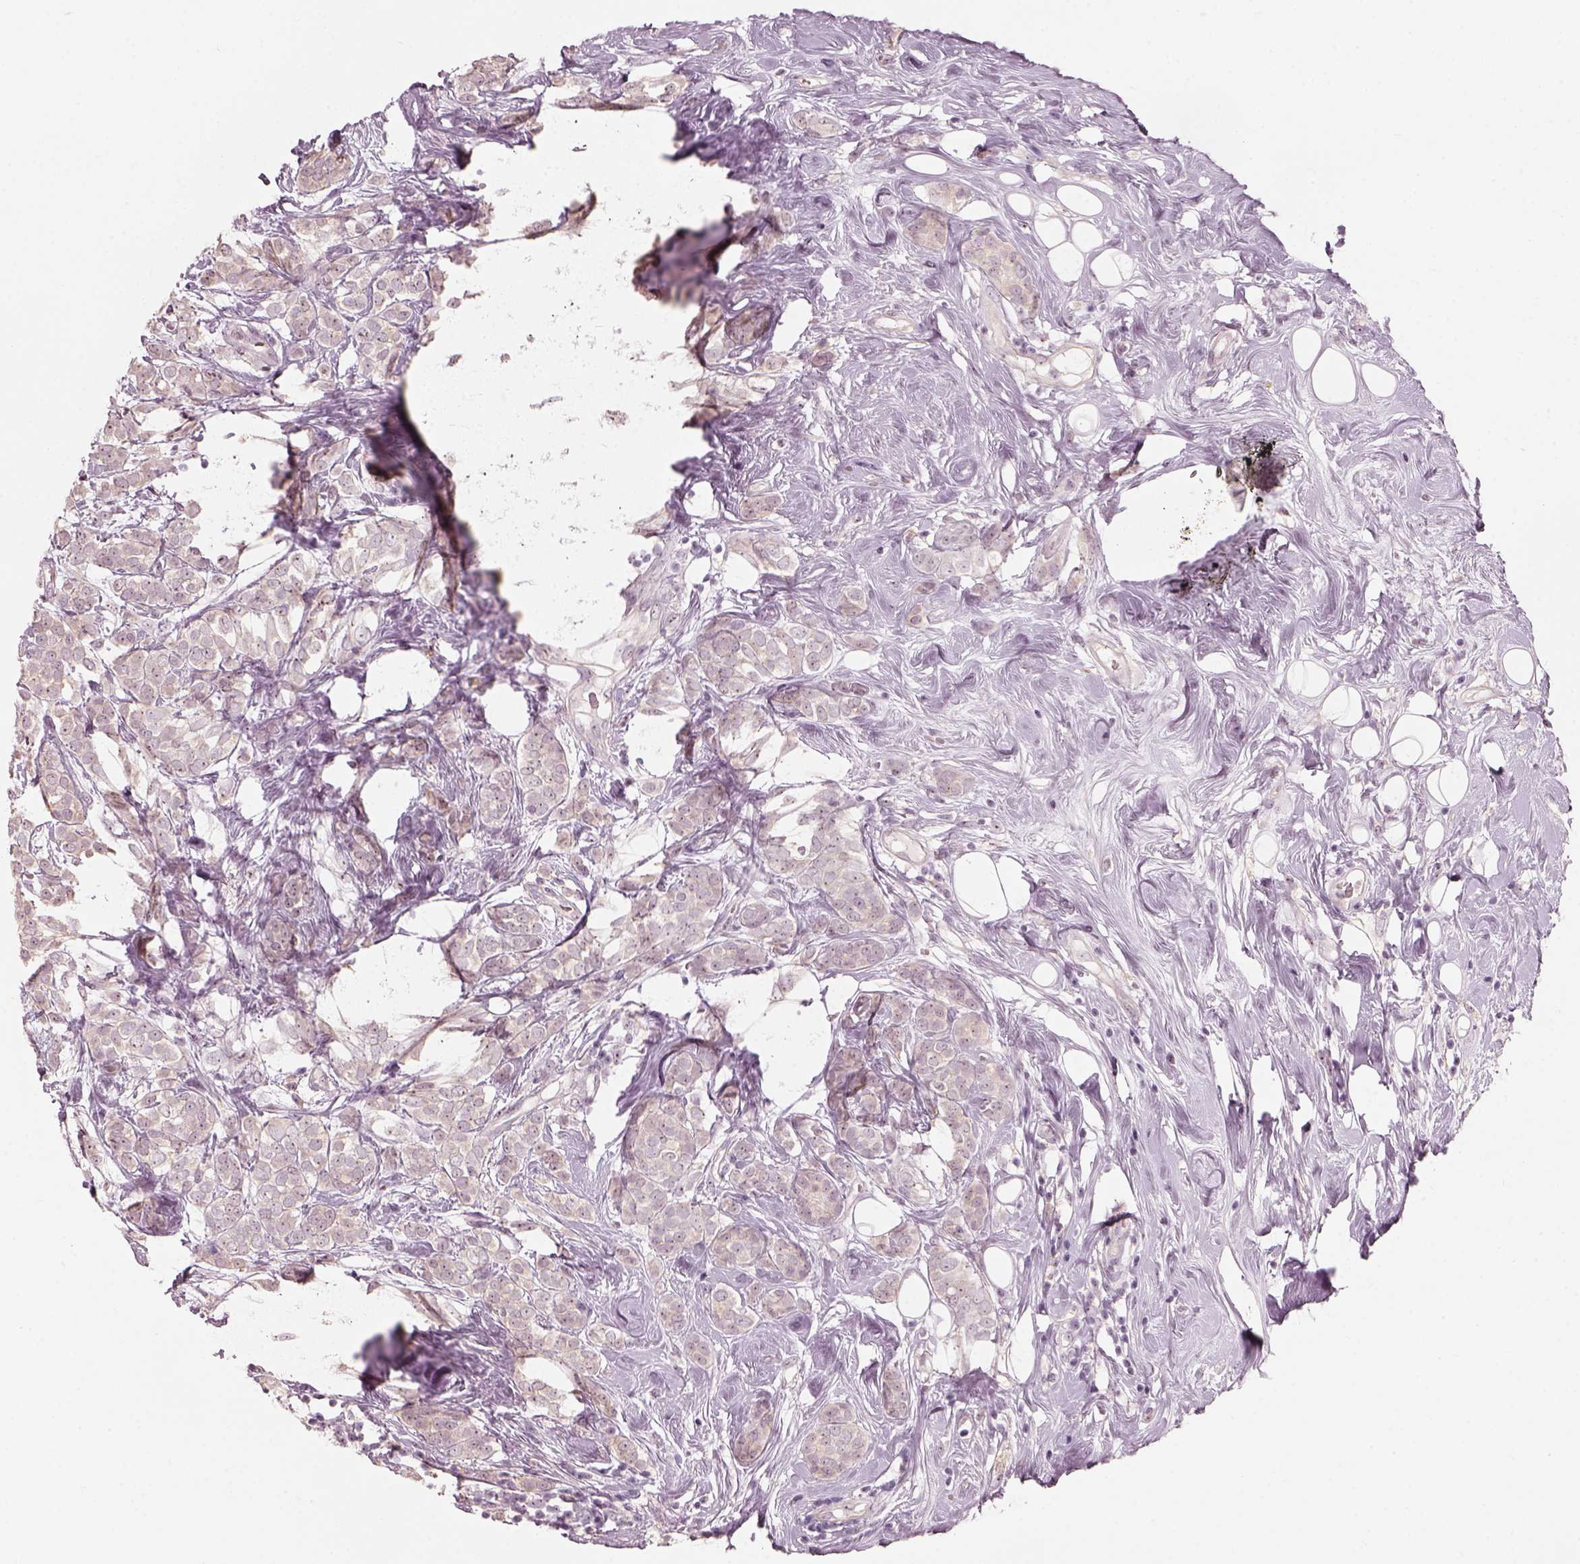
{"staining": {"intensity": "negative", "quantity": "none", "location": "none"}, "tissue": "breast cancer", "cell_type": "Tumor cells", "image_type": "cancer", "snomed": [{"axis": "morphology", "description": "Lobular carcinoma"}, {"axis": "topography", "description": "Breast"}], "caption": "Tumor cells show no significant protein positivity in breast cancer. (Stains: DAB (3,3'-diaminobenzidine) IHC with hematoxylin counter stain, Microscopy: brightfield microscopy at high magnification).", "gene": "CDS1", "patient": {"sex": "female", "age": 49}}